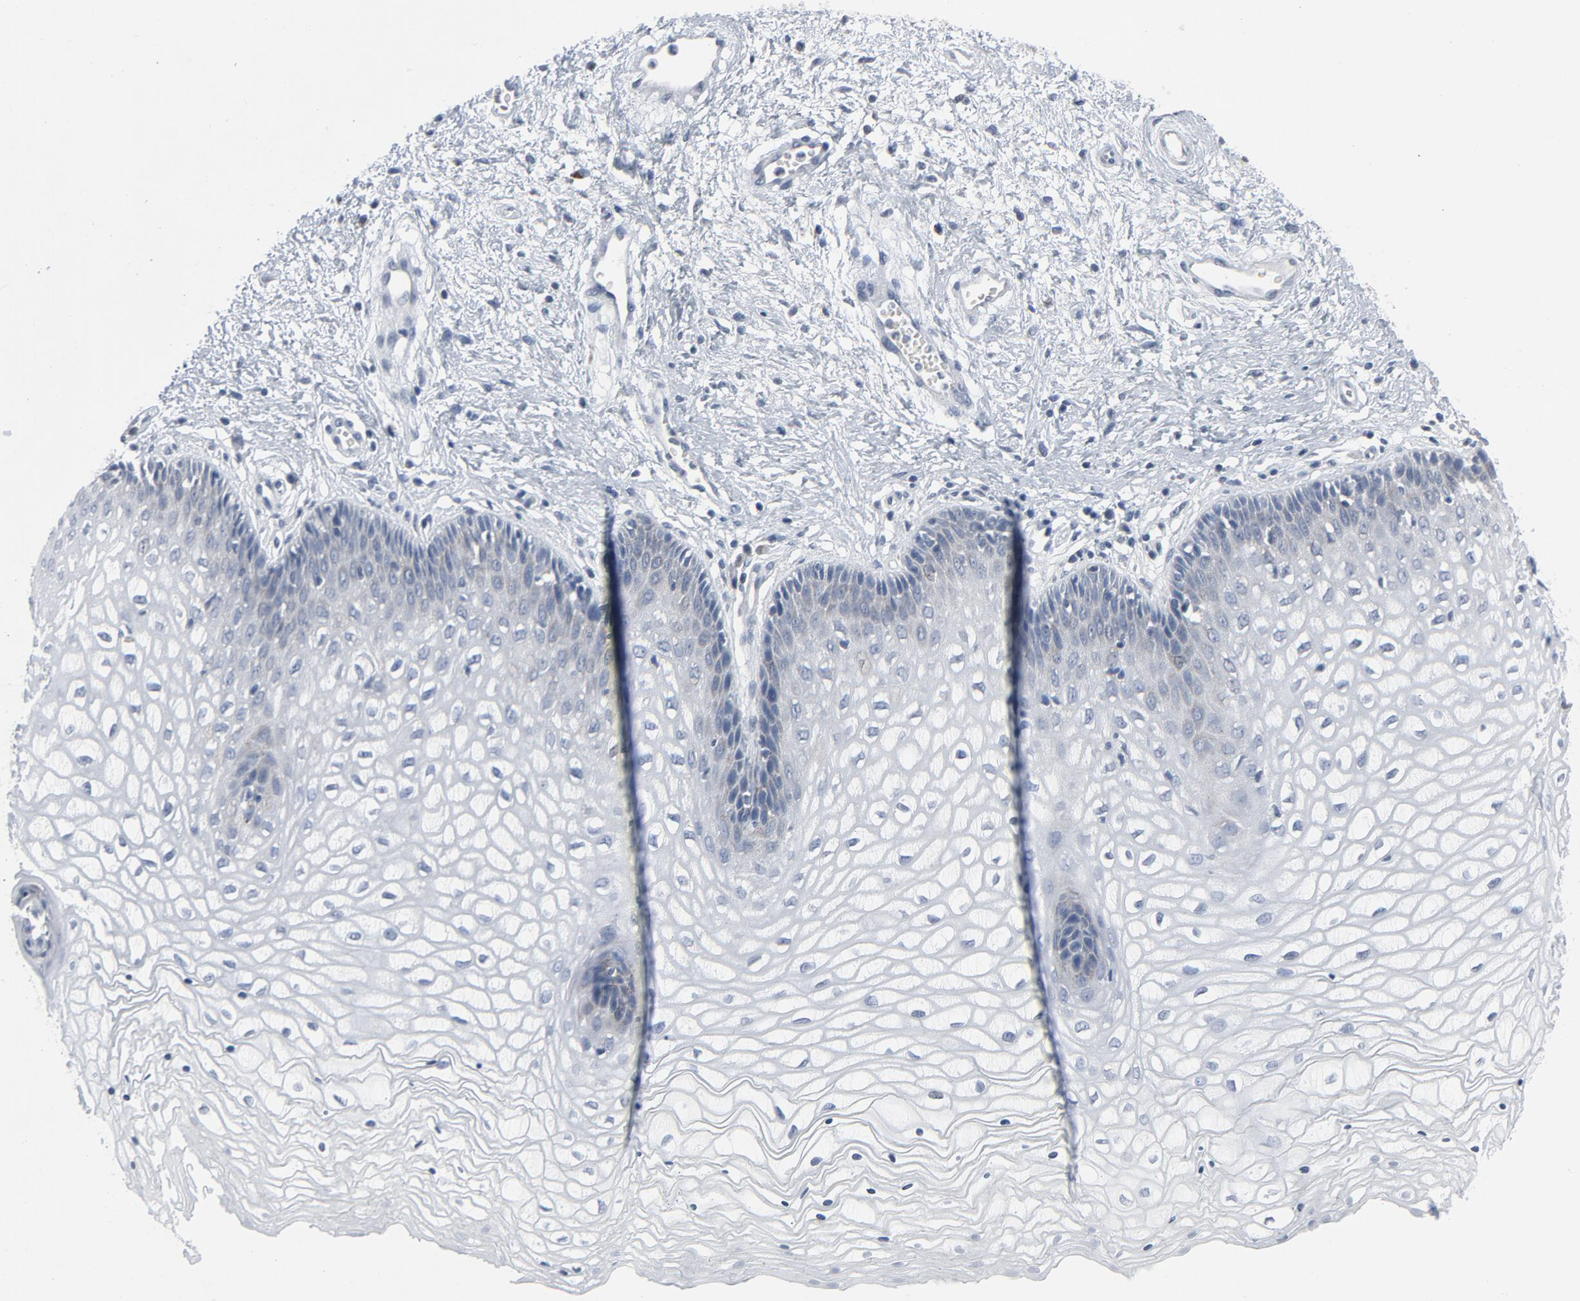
{"staining": {"intensity": "negative", "quantity": "none", "location": "none"}, "tissue": "vagina", "cell_type": "Squamous epithelial cells", "image_type": "normal", "snomed": [{"axis": "morphology", "description": "Normal tissue, NOS"}, {"axis": "topography", "description": "Vagina"}], "caption": "High power microscopy micrograph of an IHC histopathology image of unremarkable vagina, revealing no significant positivity in squamous epithelial cells.", "gene": "GPX2", "patient": {"sex": "female", "age": 34}}